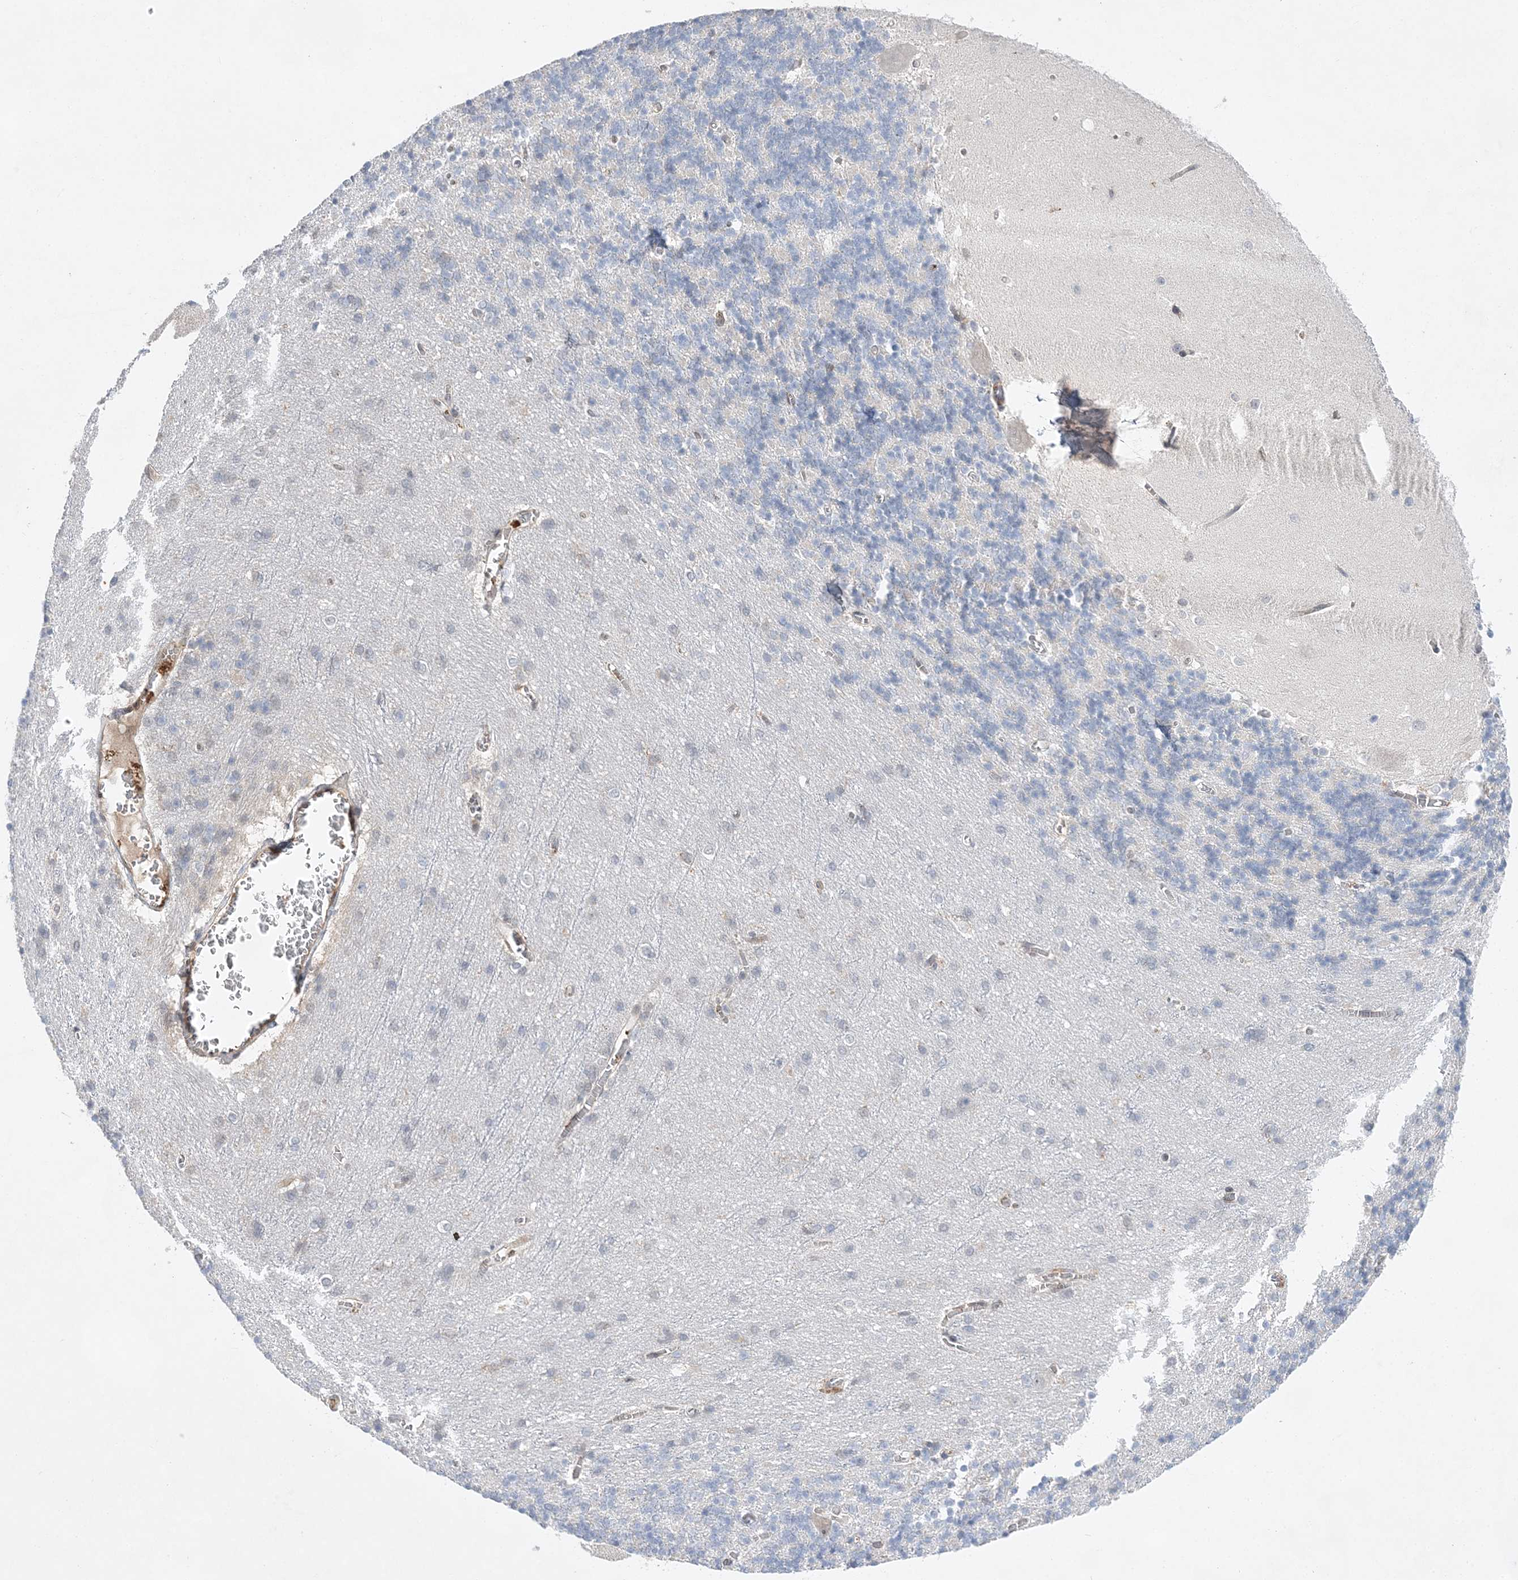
{"staining": {"intensity": "negative", "quantity": "none", "location": "none"}, "tissue": "cerebellum", "cell_type": "Cells in granular layer", "image_type": "normal", "snomed": [{"axis": "morphology", "description": "Normal tissue, NOS"}, {"axis": "topography", "description": "Cerebellum"}], "caption": "Protein analysis of unremarkable cerebellum exhibits no significant expression in cells in granular layer. Brightfield microscopy of IHC stained with DAB (3,3'-diaminobenzidine) (brown) and hematoxylin (blue), captured at high magnification.", "gene": "TMEM132B", "patient": {"sex": "male", "age": 37}}